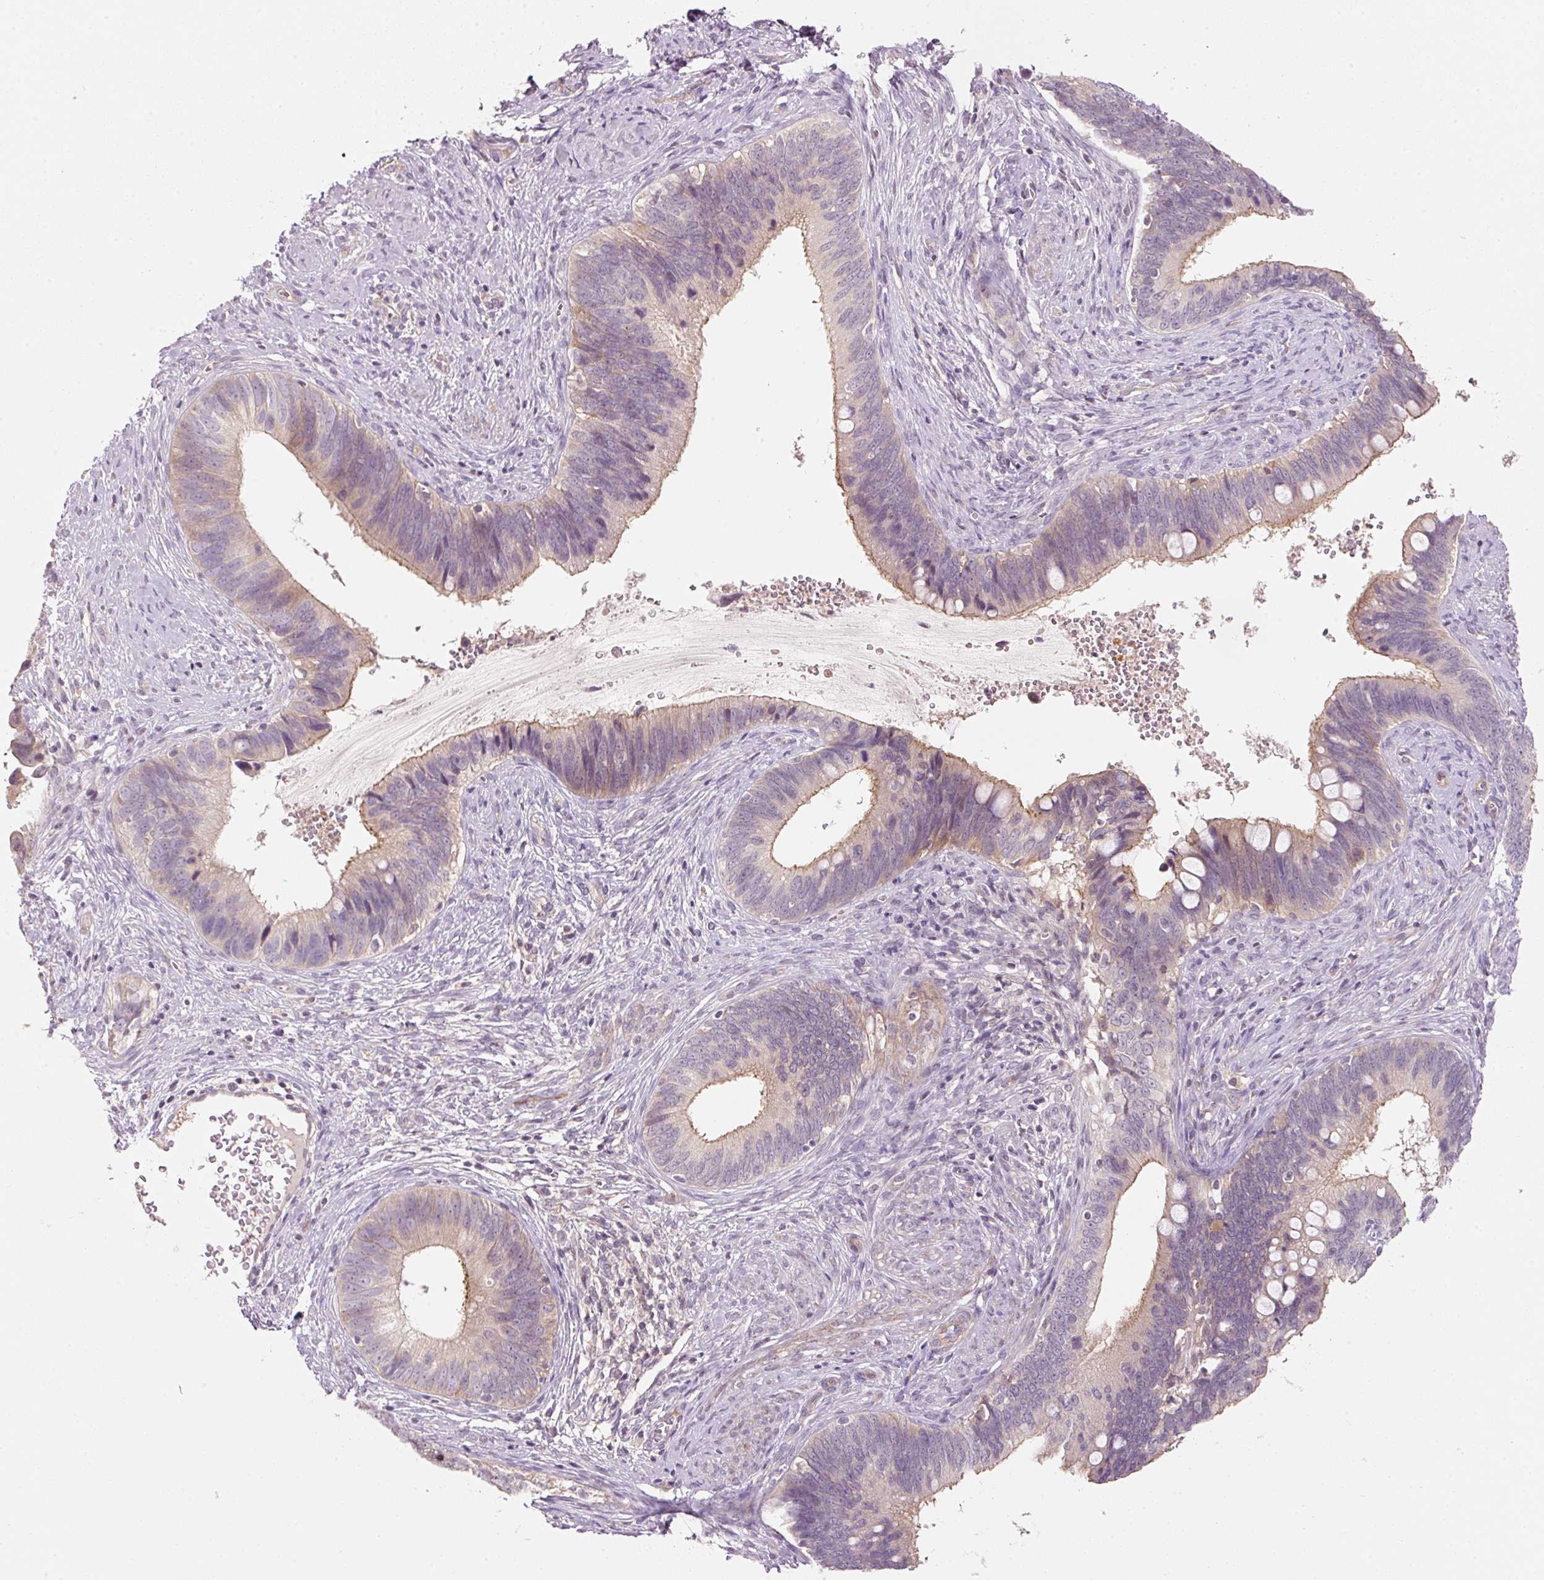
{"staining": {"intensity": "moderate", "quantity": "25%-75%", "location": "cytoplasmic/membranous"}, "tissue": "cervical cancer", "cell_type": "Tumor cells", "image_type": "cancer", "snomed": [{"axis": "morphology", "description": "Adenocarcinoma, NOS"}, {"axis": "topography", "description": "Cervix"}], "caption": "IHC photomicrograph of human adenocarcinoma (cervical) stained for a protein (brown), which displays medium levels of moderate cytoplasmic/membranous expression in approximately 25%-75% of tumor cells.", "gene": "TIRAP", "patient": {"sex": "female", "age": 42}}